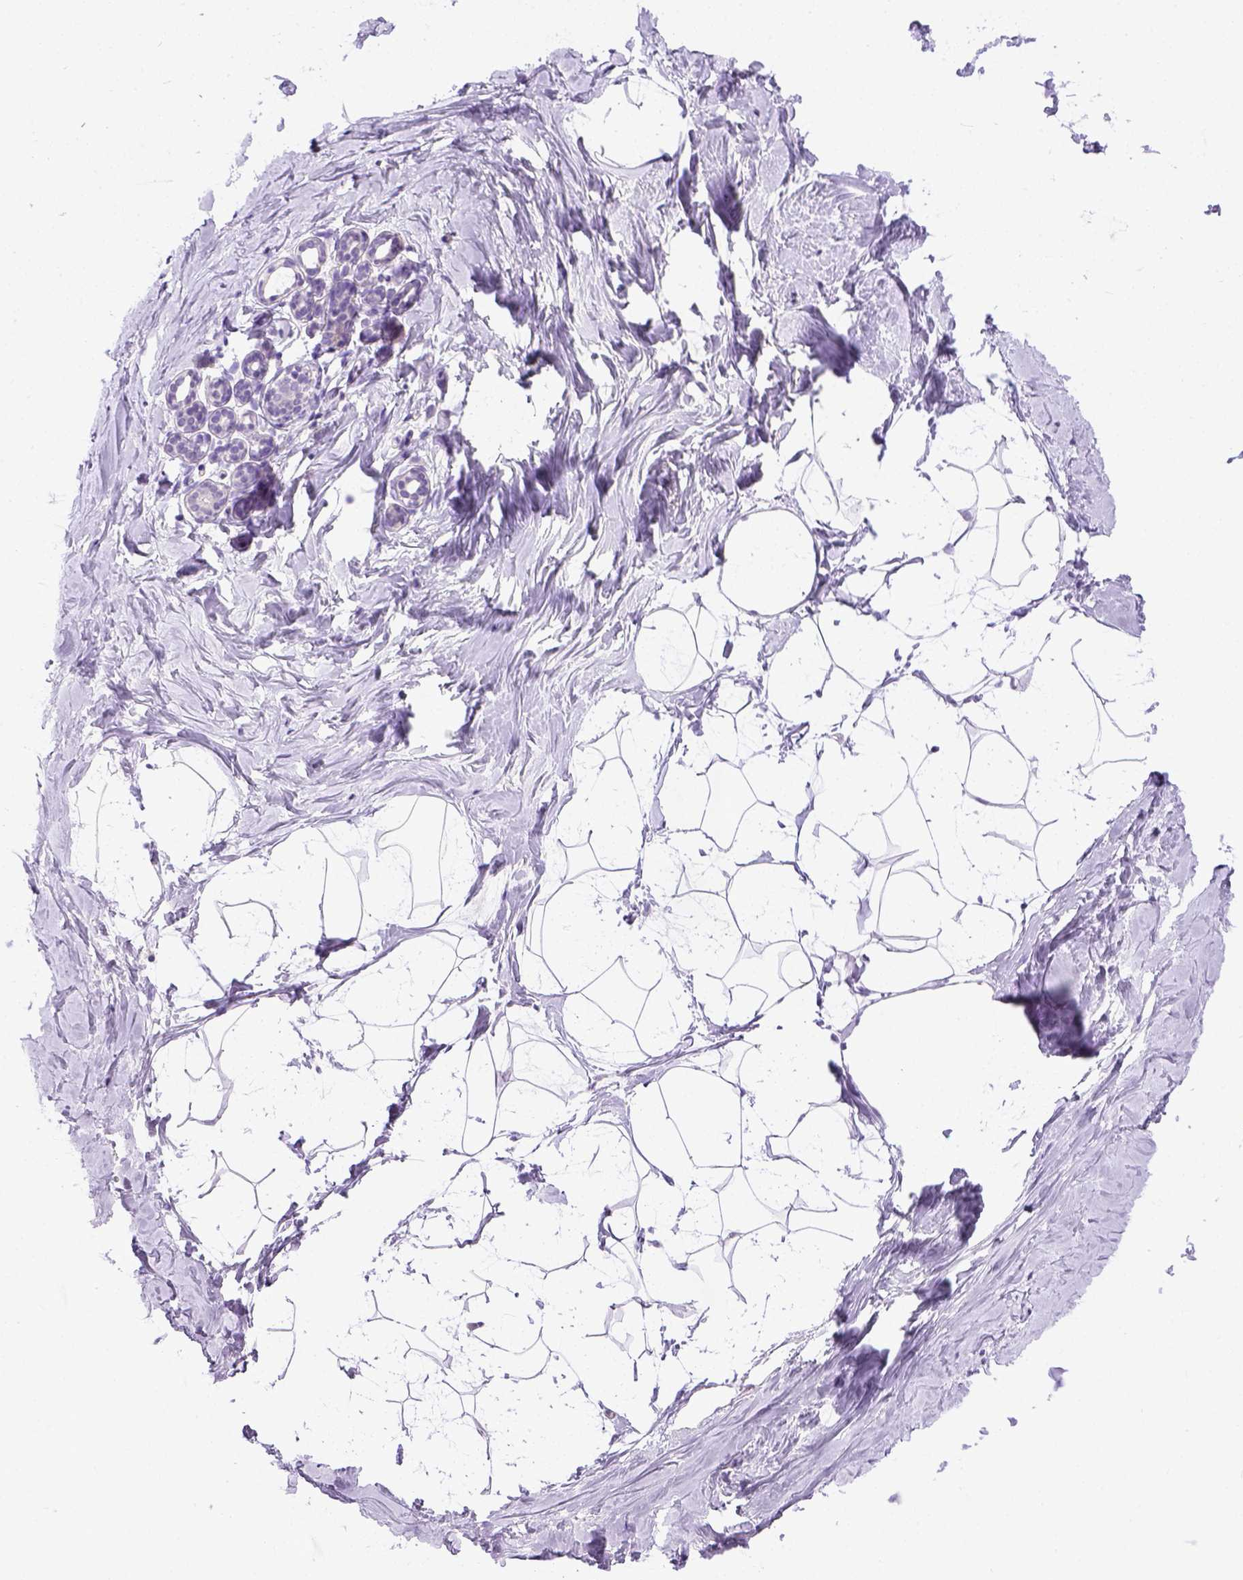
{"staining": {"intensity": "negative", "quantity": "none", "location": "none"}, "tissue": "breast", "cell_type": "Adipocytes", "image_type": "normal", "snomed": [{"axis": "morphology", "description": "Normal tissue, NOS"}, {"axis": "topography", "description": "Breast"}], "caption": "Immunohistochemical staining of normal human breast demonstrates no significant staining in adipocytes. (Brightfield microscopy of DAB (3,3'-diaminobenzidine) immunohistochemistry (IHC) at high magnification).", "gene": "FAM184B", "patient": {"sex": "female", "age": 32}}